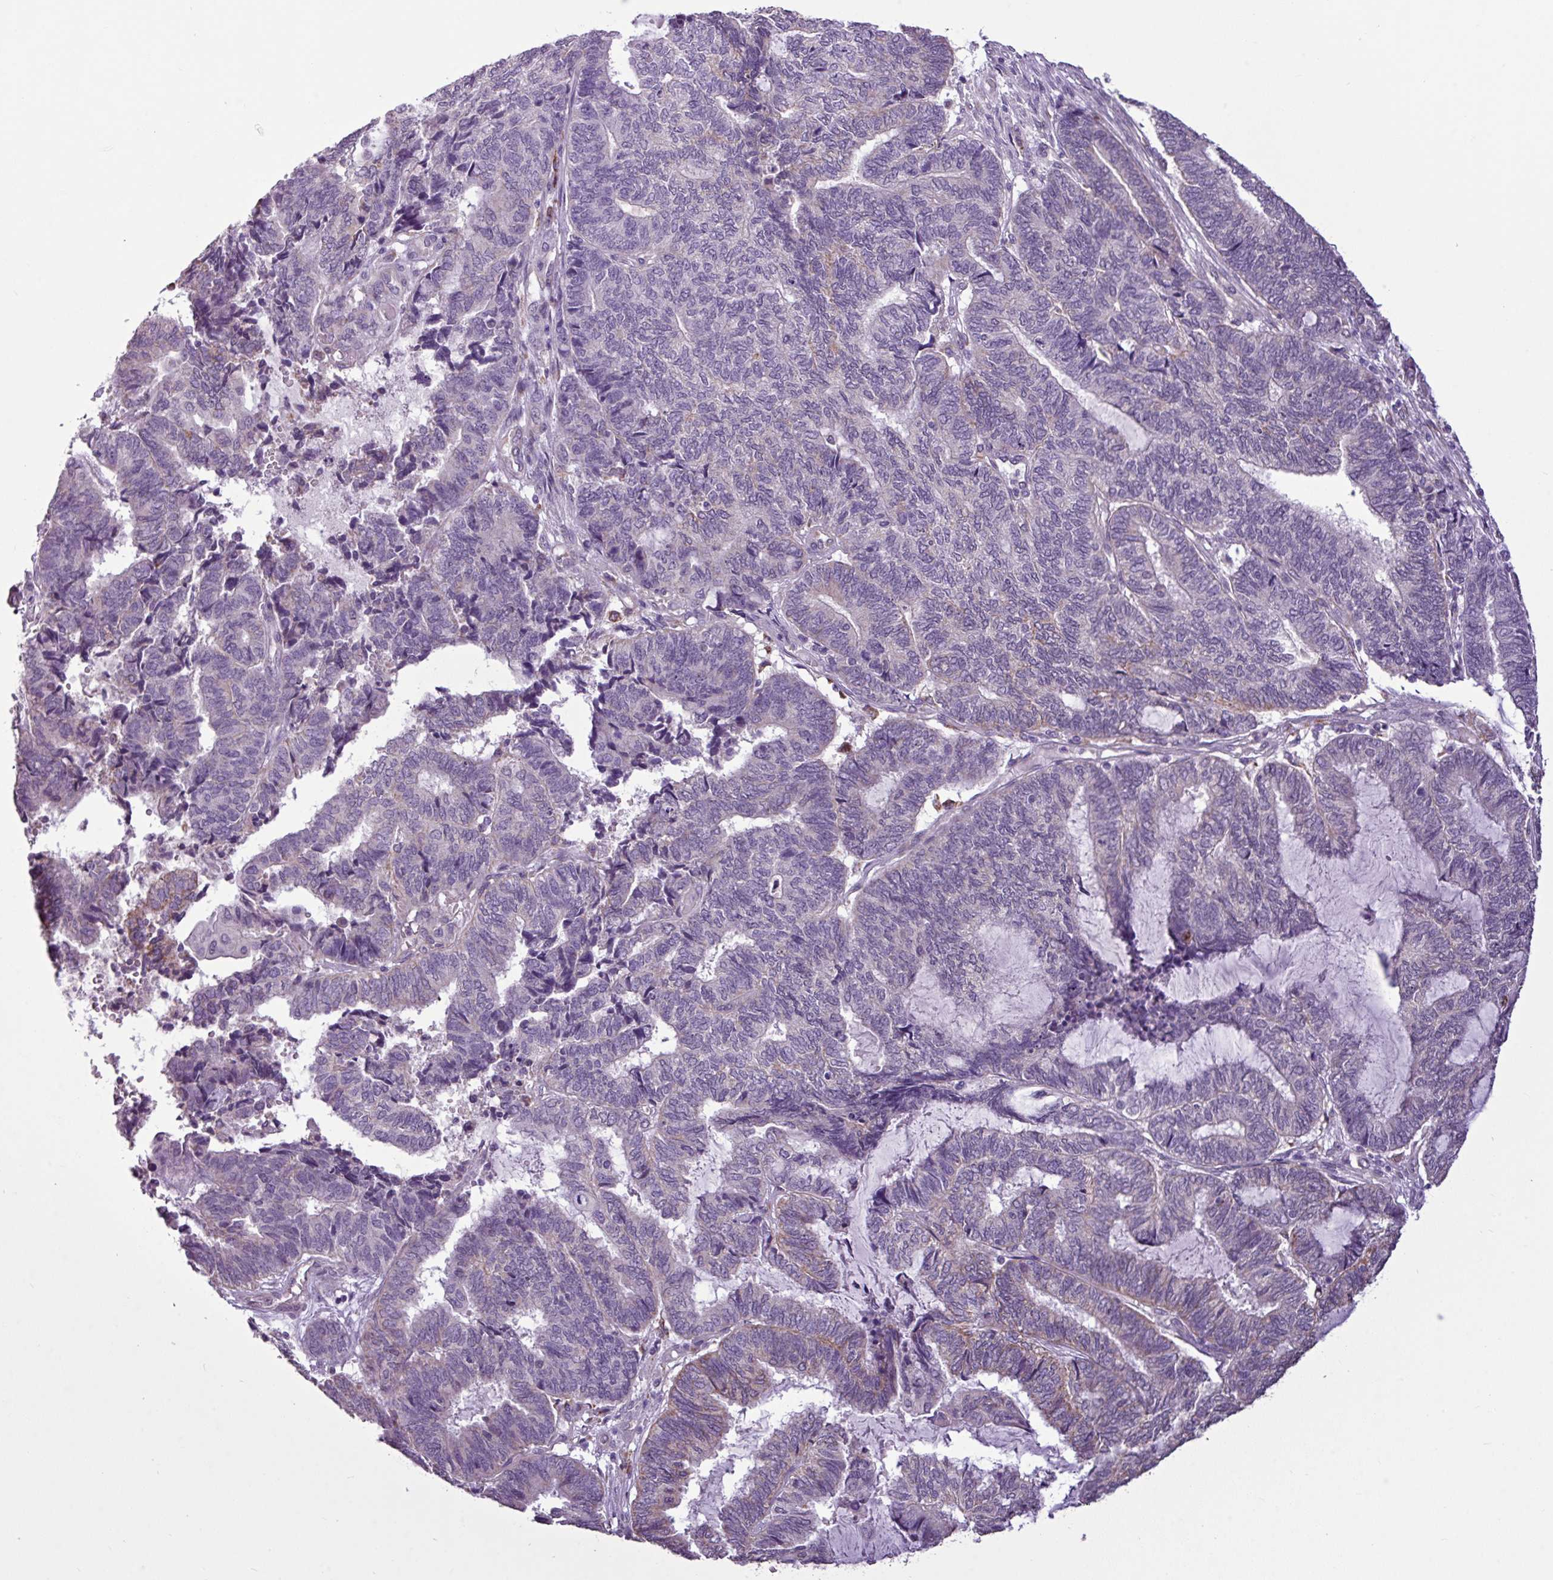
{"staining": {"intensity": "weak", "quantity": "<25%", "location": "cytoplasmic/membranous"}, "tissue": "endometrial cancer", "cell_type": "Tumor cells", "image_type": "cancer", "snomed": [{"axis": "morphology", "description": "Adenocarcinoma, NOS"}, {"axis": "topography", "description": "Uterus"}, {"axis": "topography", "description": "Endometrium"}], "caption": "This is an immunohistochemistry (IHC) histopathology image of endometrial adenocarcinoma. There is no positivity in tumor cells.", "gene": "ALDH2", "patient": {"sex": "female", "age": 70}}